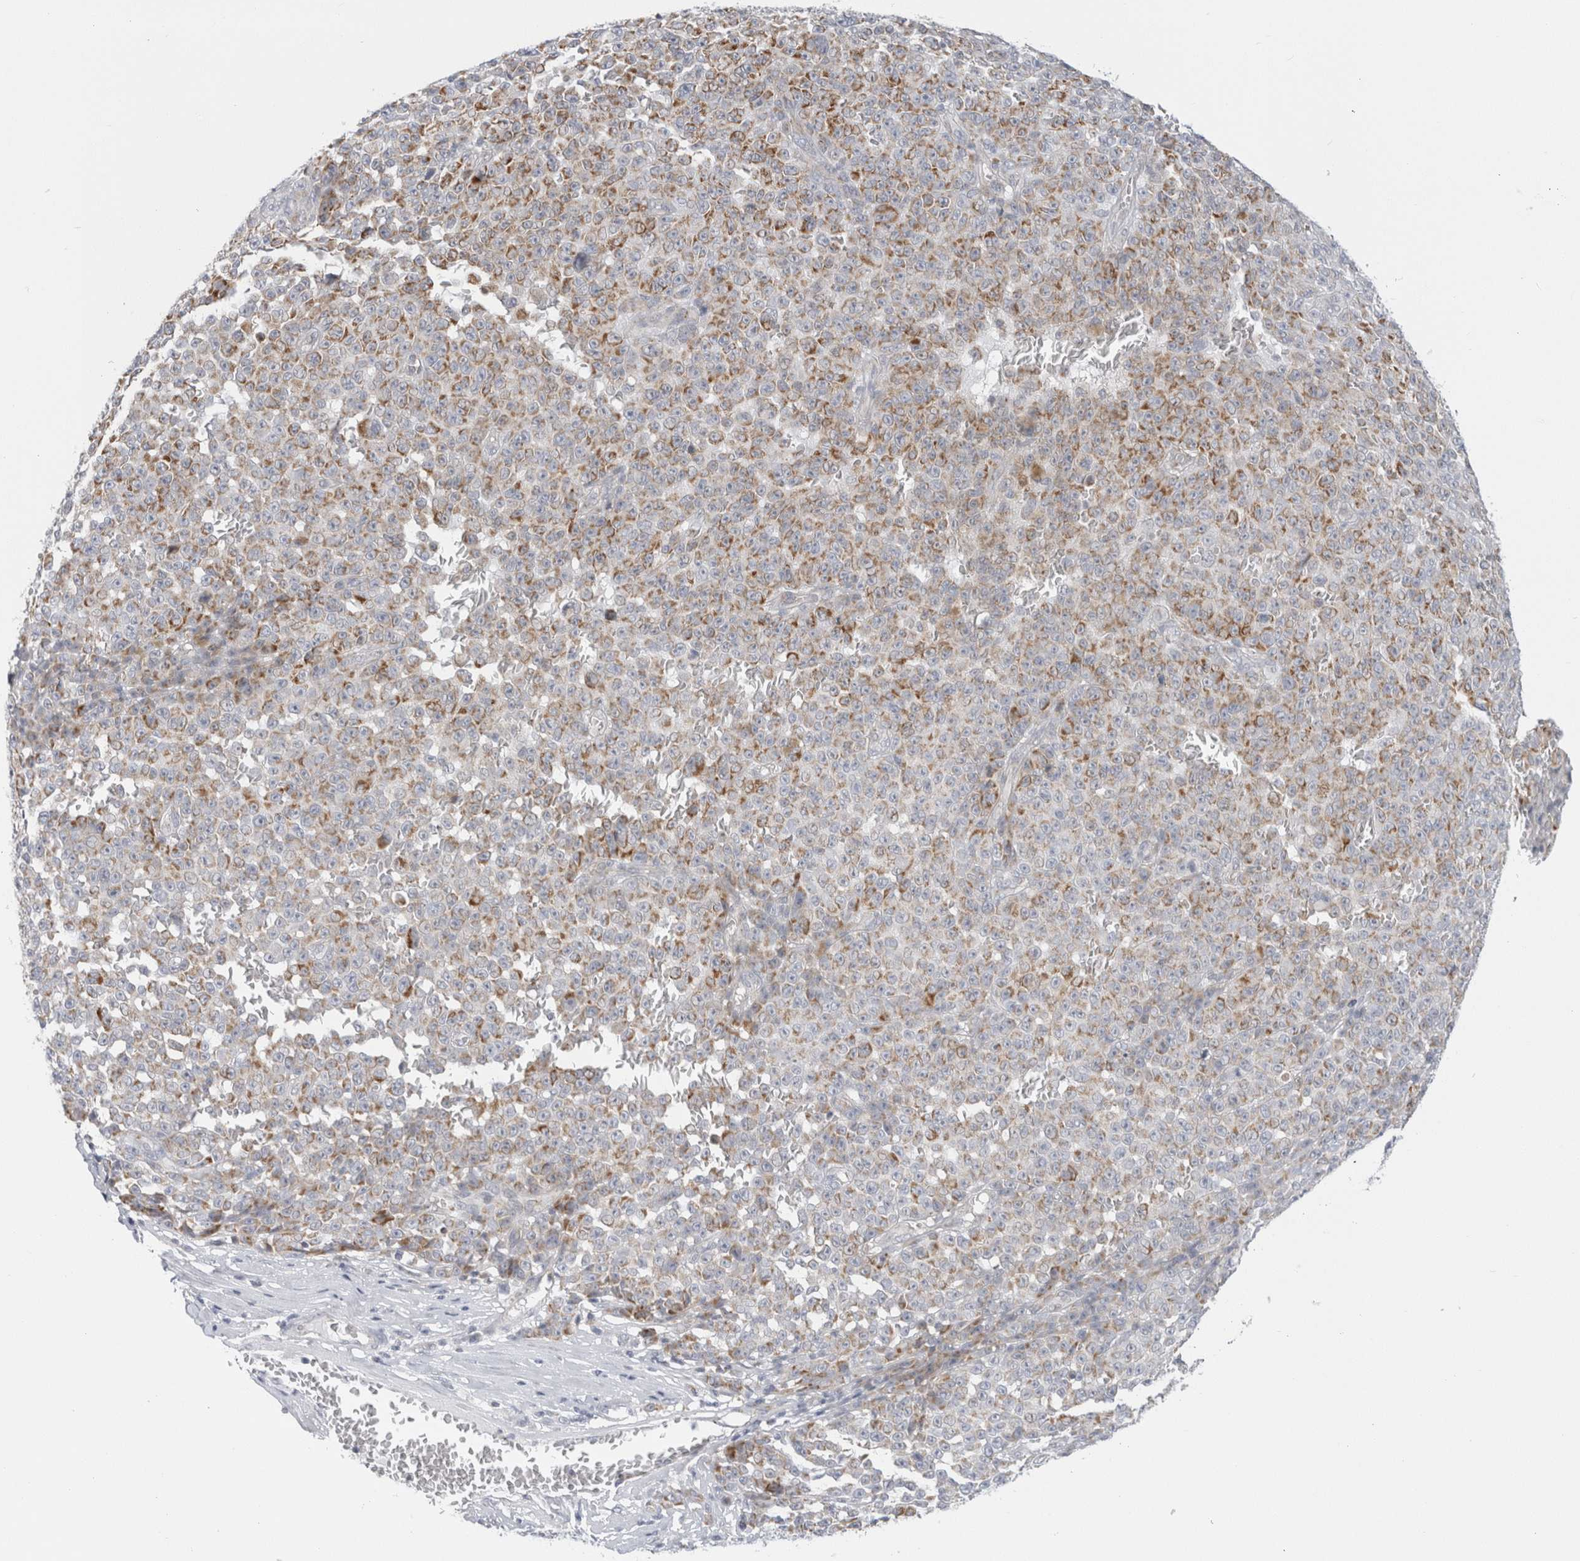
{"staining": {"intensity": "moderate", "quantity": ">75%", "location": "cytoplasmic/membranous"}, "tissue": "melanoma", "cell_type": "Tumor cells", "image_type": "cancer", "snomed": [{"axis": "morphology", "description": "Malignant melanoma, NOS"}, {"axis": "topography", "description": "Skin"}], "caption": "Protein expression analysis of human malignant melanoma reveals moderate cytoplasmic/membranous positivity in about >75% of tumor cells.", "gene": "FAHD1", "patient": {"sex": "female", "age": 82}}